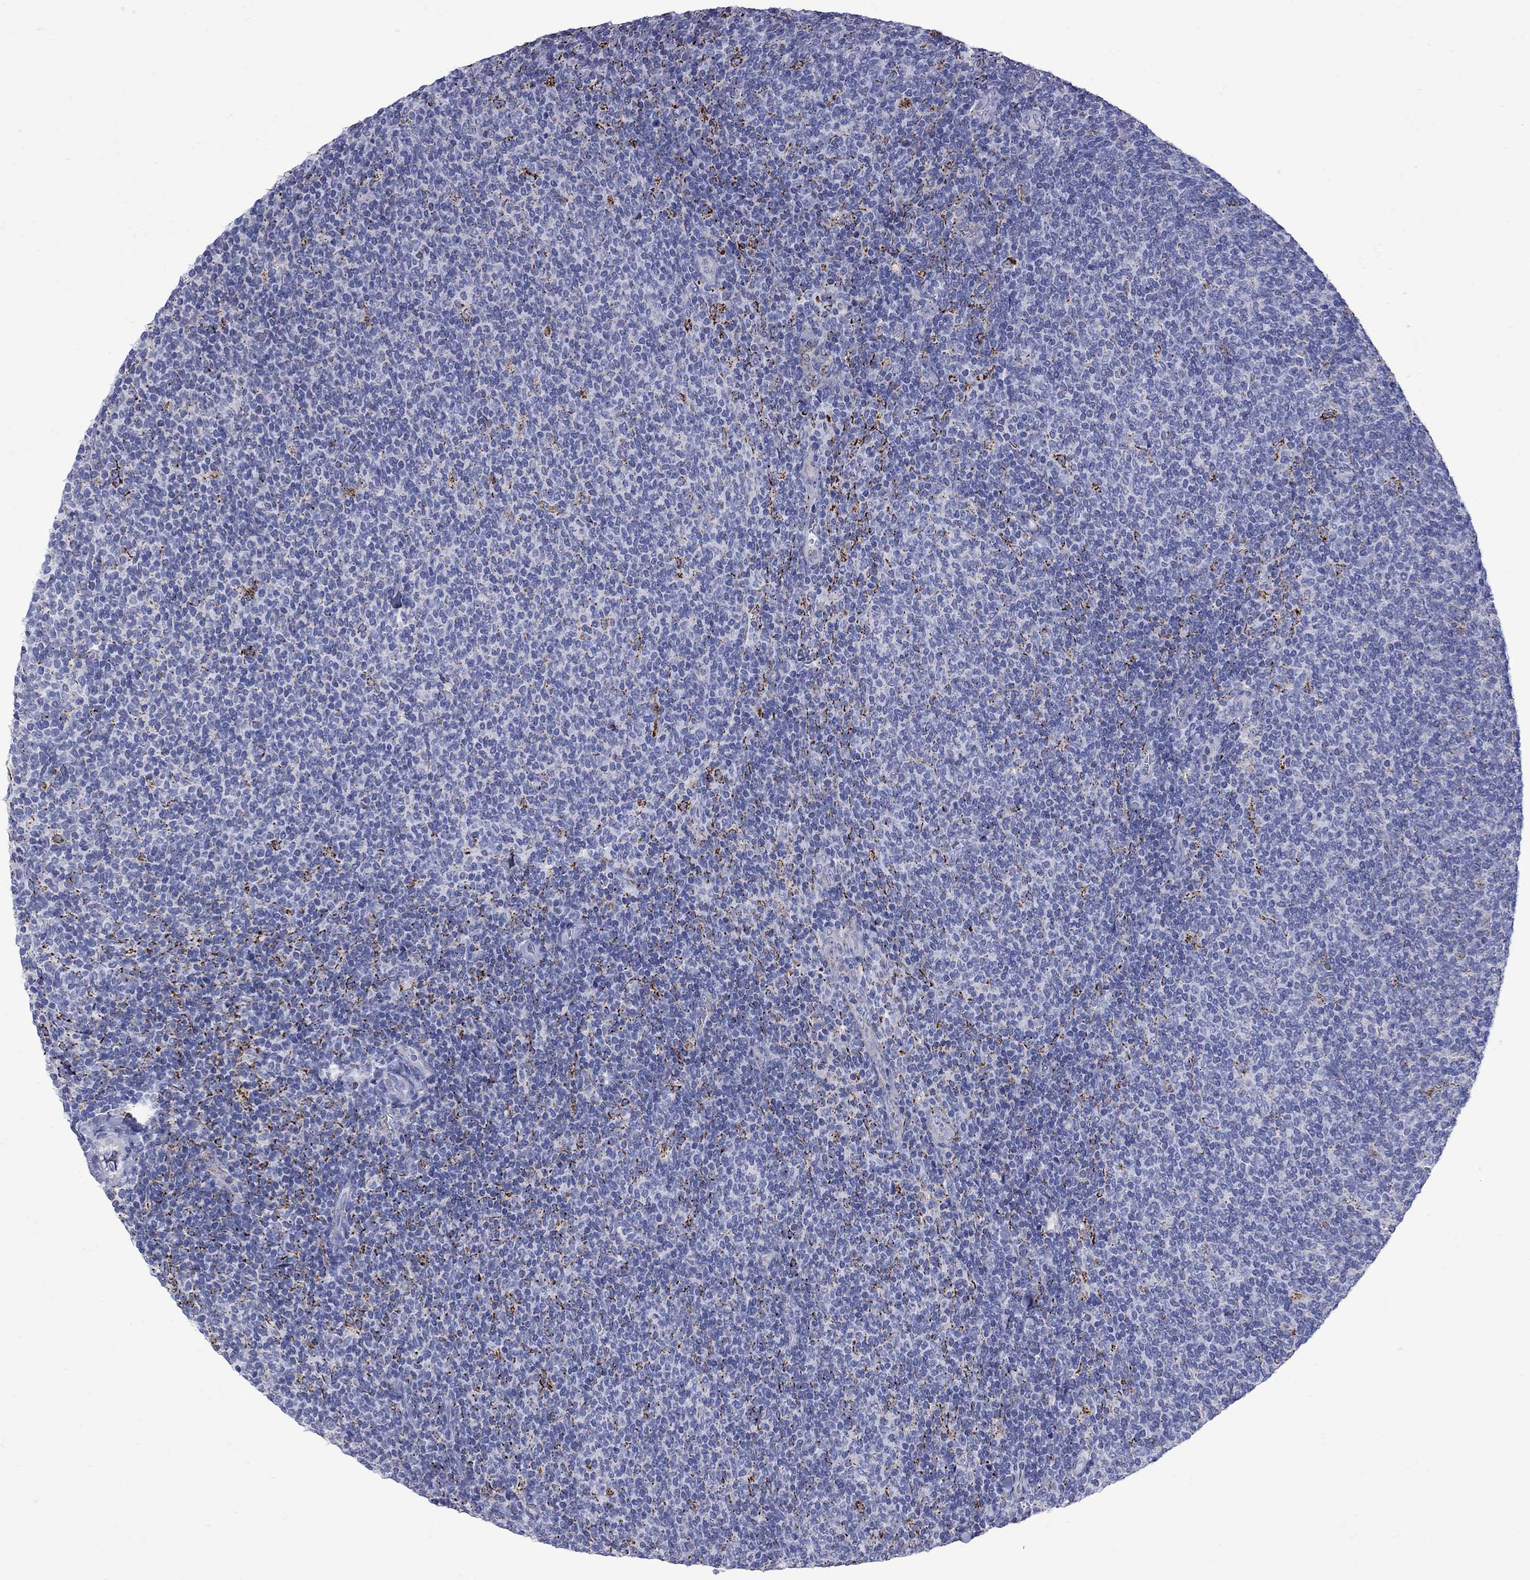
{"staining": {"intensity": "strong", "quantity": "<25%", "location": "cytoplasmic/membranous"}, "tissue": "lymphoma", "cell_type": "Tumor cells", "image_type": "cancer", "snomed": [{"axis": "morphology", "description": "Malignant lymphoma, non-Hodgkin's type, Low grade"}, {"axis": "topography", "description": "Lymph node"}], "caption": "Immunohistochemical staining of human low-grade malignant lymphoma, non-Hodgkin's type exhibits medium levels of strong cytoplasmic/membranous expression in about <25% of tumor cells. Nuclei are stained in blue.", "gene": "SESTD1", "patient": {"sex": "male", "age": 52}}